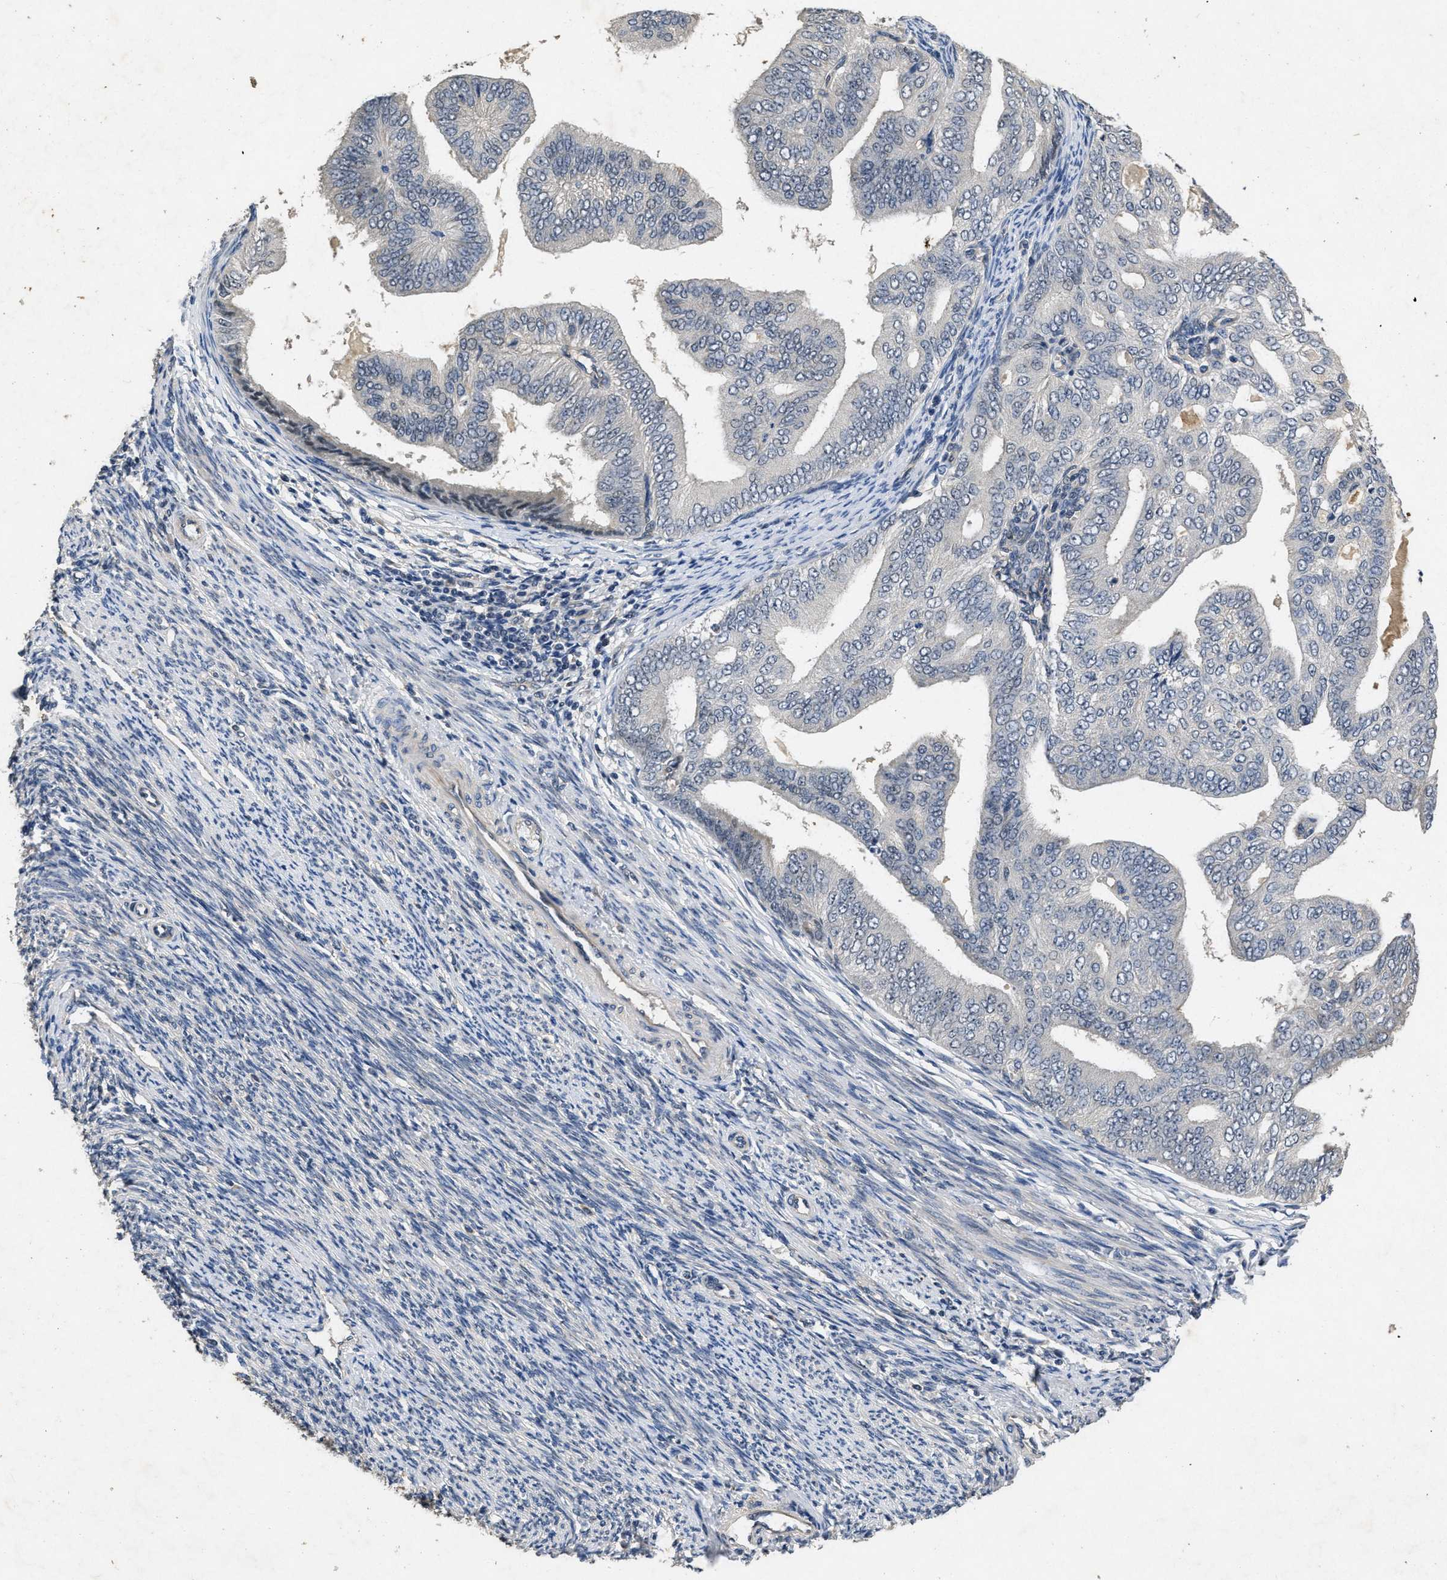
{"staining": {"intensity": "negative", "quantity": "none", "location": "none"}, "tissue": "endometrial cancer", "cell_type": "Tumor cells", "image_type": "cancer", "snomed": [{"axis": "morphology", "description": "Adenocarcinoma, NOS"}, {"axis": "topography", "description": "Endometrium"}], "caption": "Tumor cells are negative for brown protein staining in endometrial cancer.", "gene": "PAPOLG", "patient": {"sex": "female", "age": 58}}